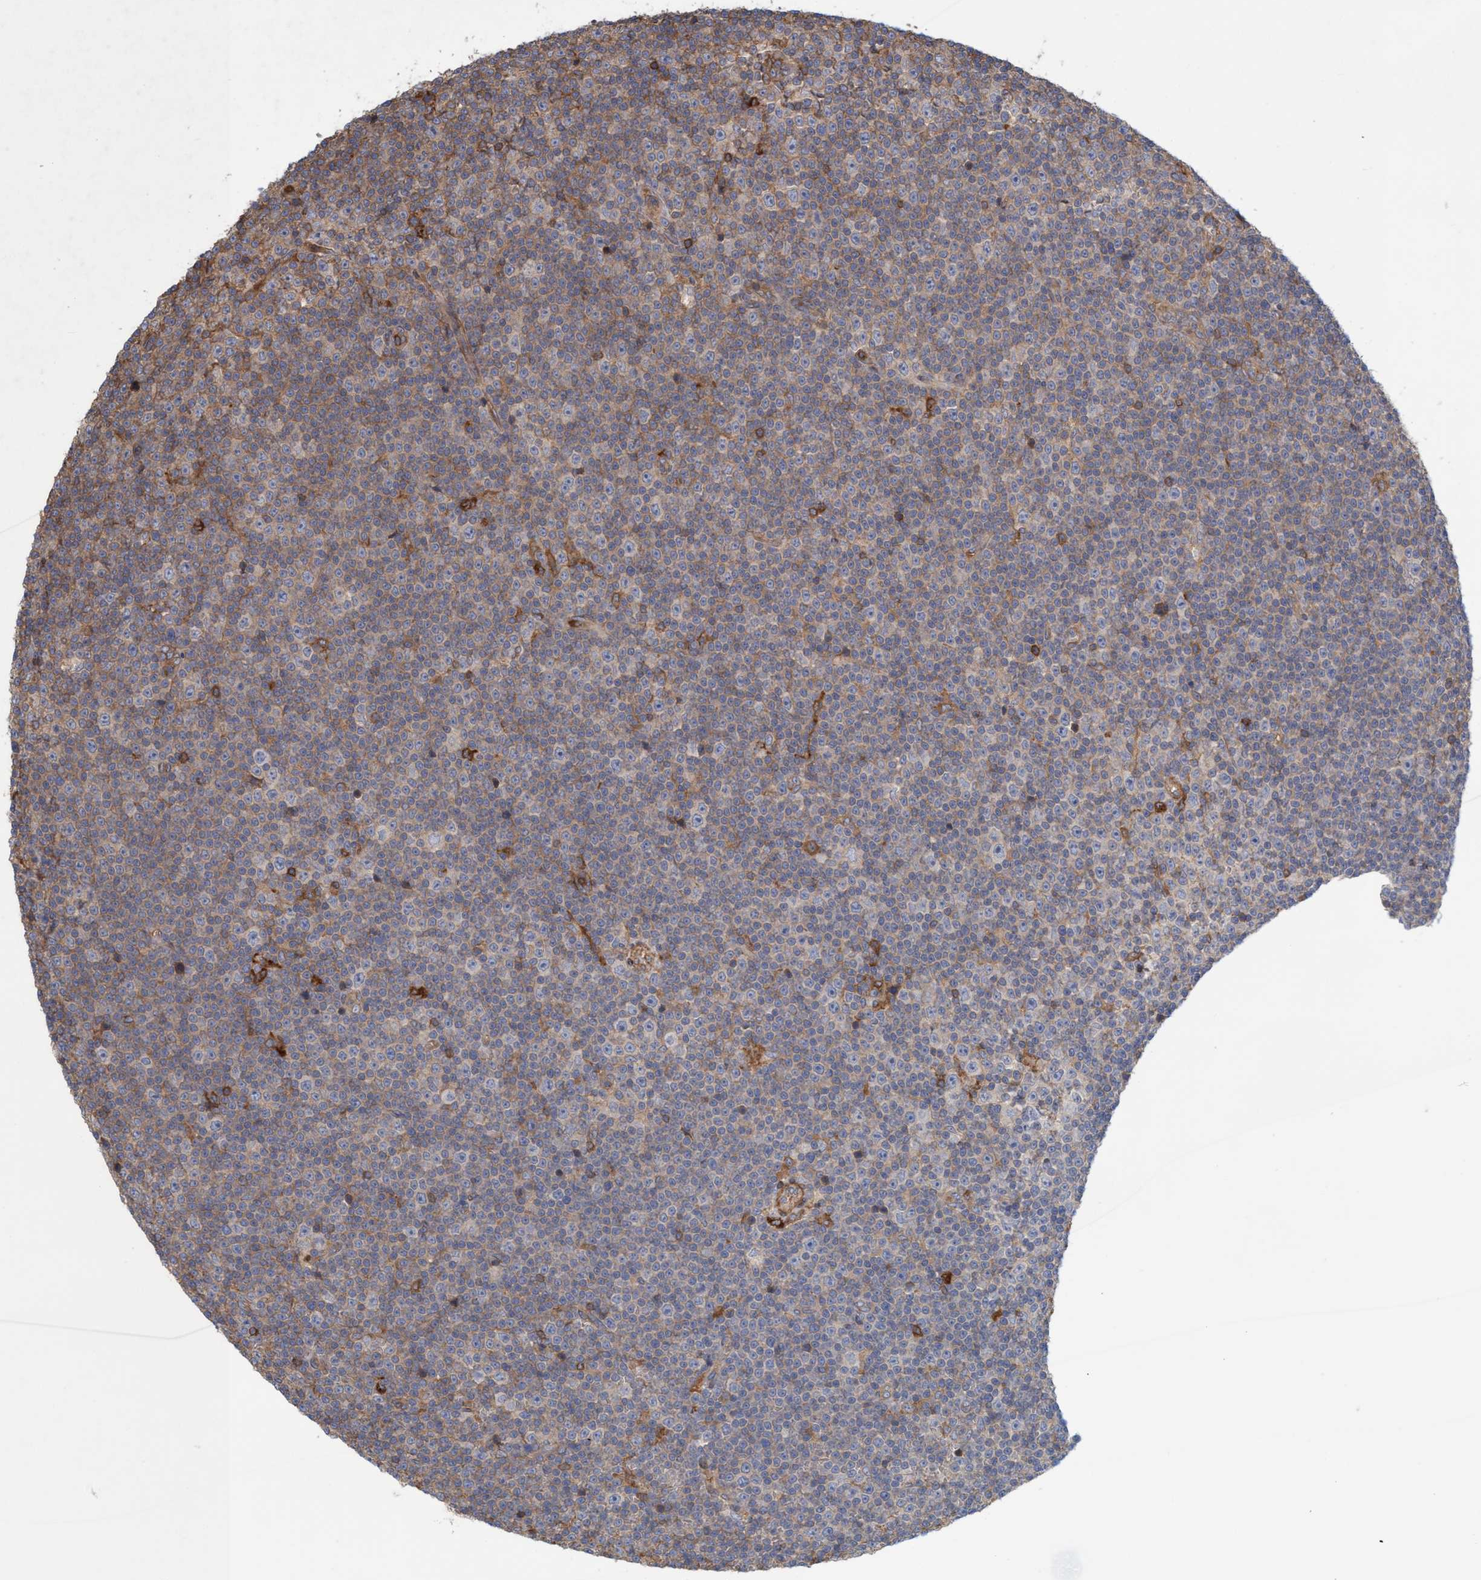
{"staining": {"intensity": "moderate", "quantity": "<25%", "location": "cytoplasmic/membranous"}, "tissue": "lymphoma", "cell_type": "Tumor cells", "image_type": "cancer", "snomed": [{"axis": "morphology", "description": "Malignant lymphoma, non-Hodgkin's type, Low grade"}, {"axis": "topography", "description": "Lymph node"}], "caption": "This image shows immunohistochemistry (IHC) staining of human low-grade malignant lymphoma, non-Hodgkin's type, with low moderate cytoplasmic/membranous staining in approximately <25% of tumor cells.", "gene": "SPECC1", "patient": {"sex": "female", "age": 67}}